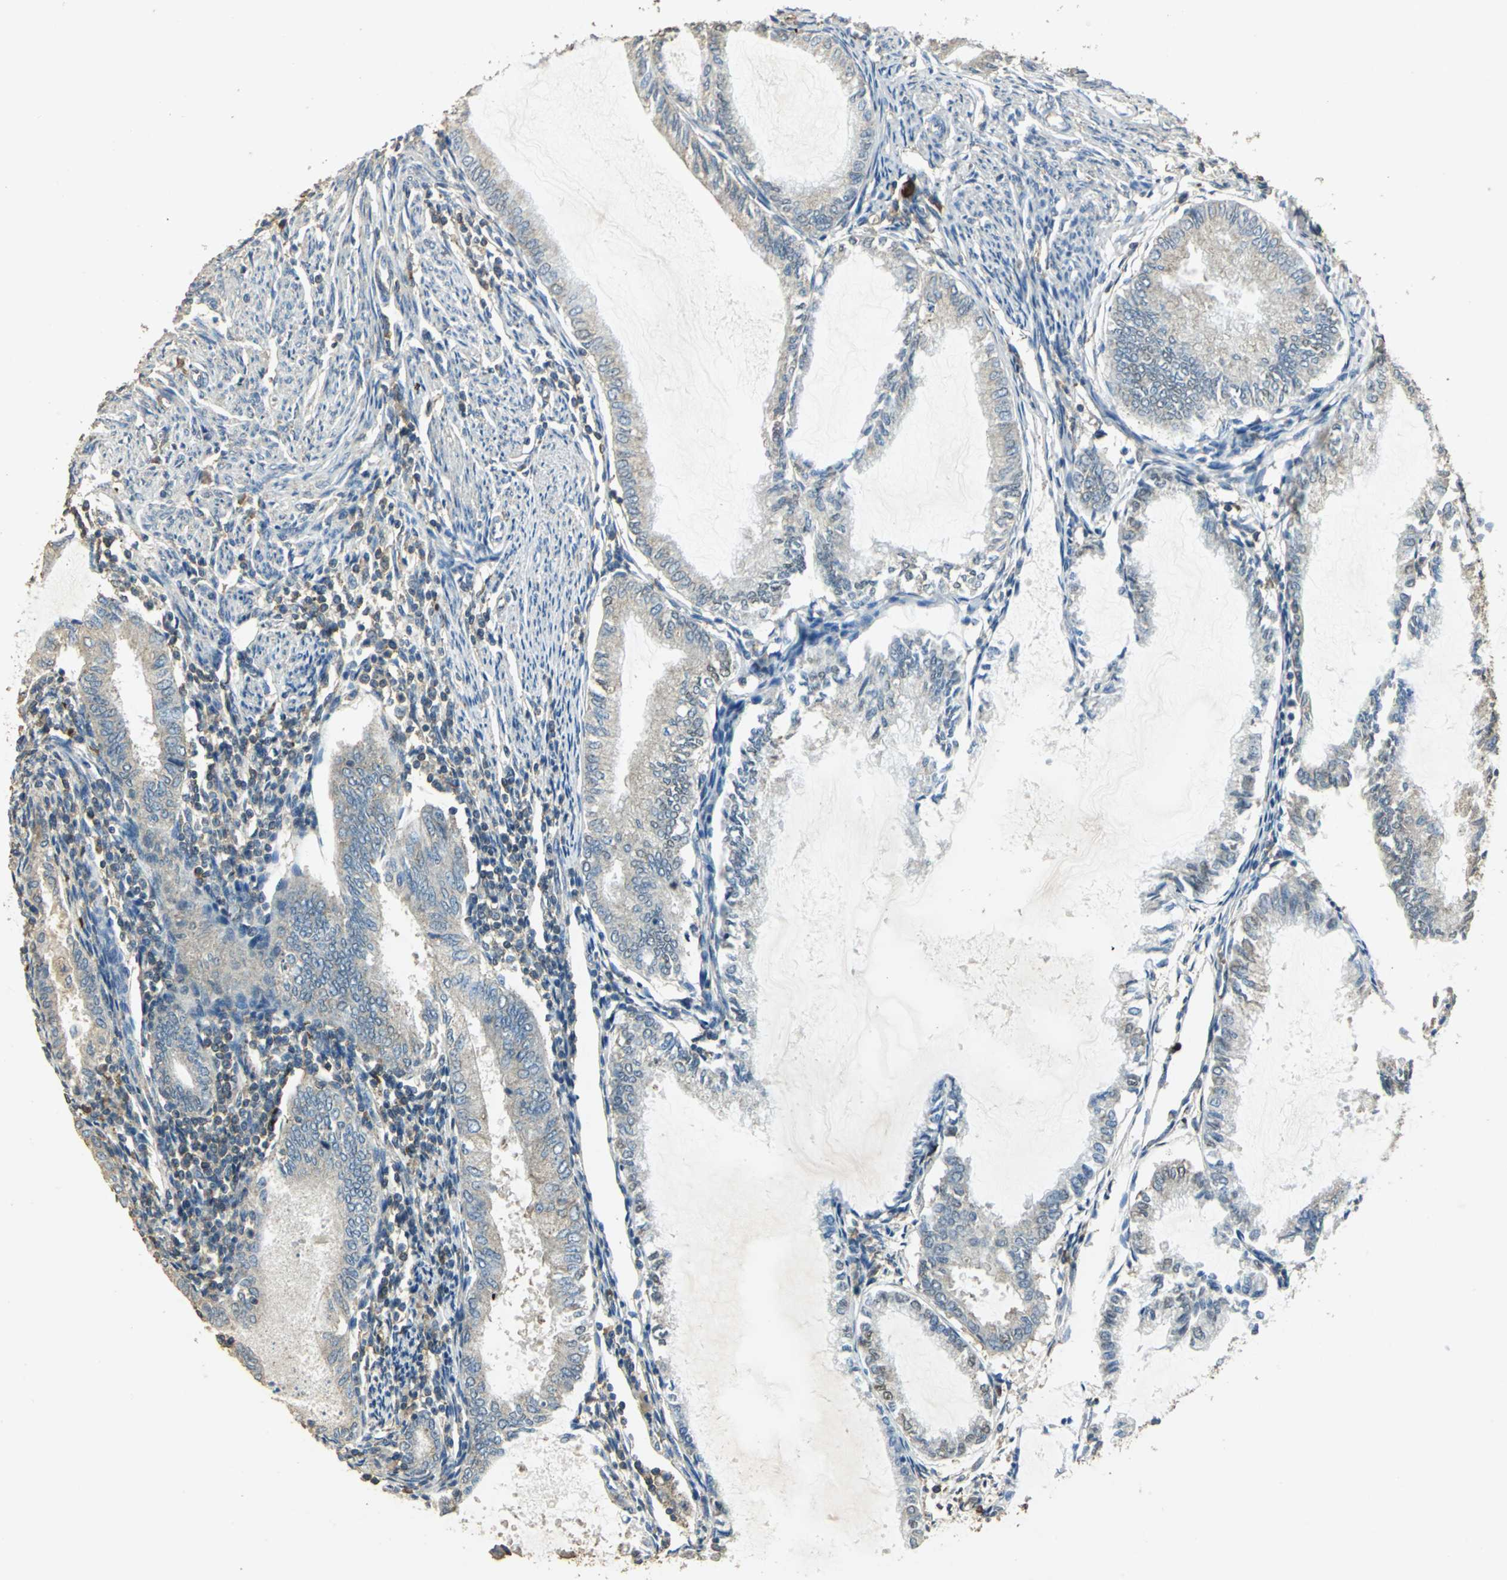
{"staining": {"intensity": "weak", "quantity": ">75%", "location": "cytoplasmic/membranous"}, "tissue": "endometrial cancer", "cell_type": "Tumor cells", "image_type": "cancer", "snomed": [{"axis": "morphology", "description": "Adenocarcinoma, NOS"}, {"axis": "topography", "description": "Endometrium"}], "caption": "Endometrial cancer (adenocarcinoma) stained with a protein marker shows weak staining in tumor cells.", "gene": "TRAPPC2", "patient": {"sex": "female", "age": 86}}